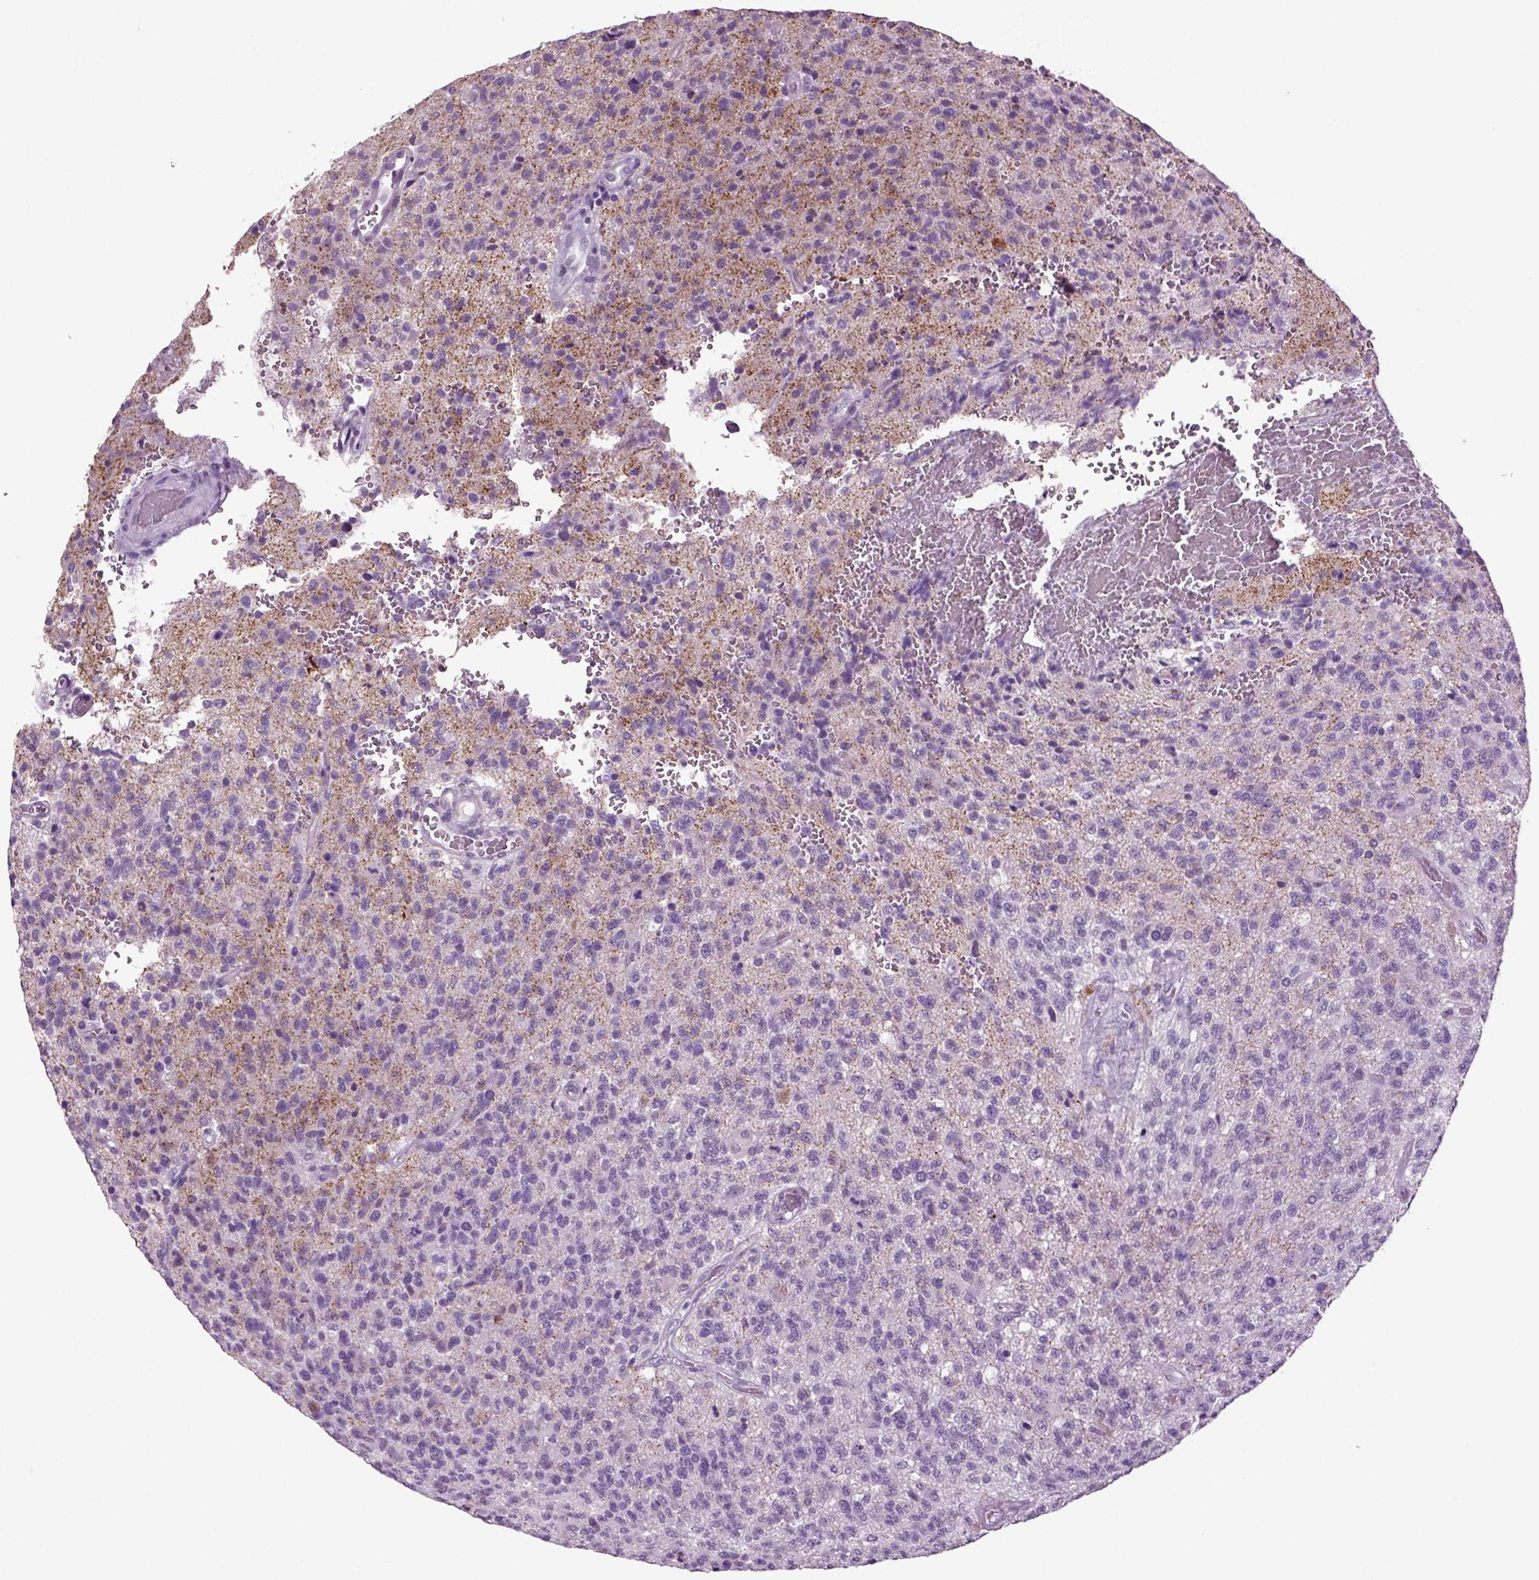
{"staining": {"intensity": "negative", "quantity": "none", "location": "none"}, "tissue": "glioma", "cell_type": "Tumor cells", "image_type": "cancer", "snomed": [{"axis": "morphology", "description": "Glioma, malignant, High grade"}, {"axis": "topography", "description": "Brain"}], "caption": "Immunohistochemical staining of malignant glioma (high-grade) reveals no significant expression in tumor cells. (Stains: DAB immunohistochemistry (IHC) with hematoxylin counter stain, Microscopy: brightfield microscopy at high magnification).", "gene": "SLC17A6", "patient": {"sex": "male", "age": 56}}